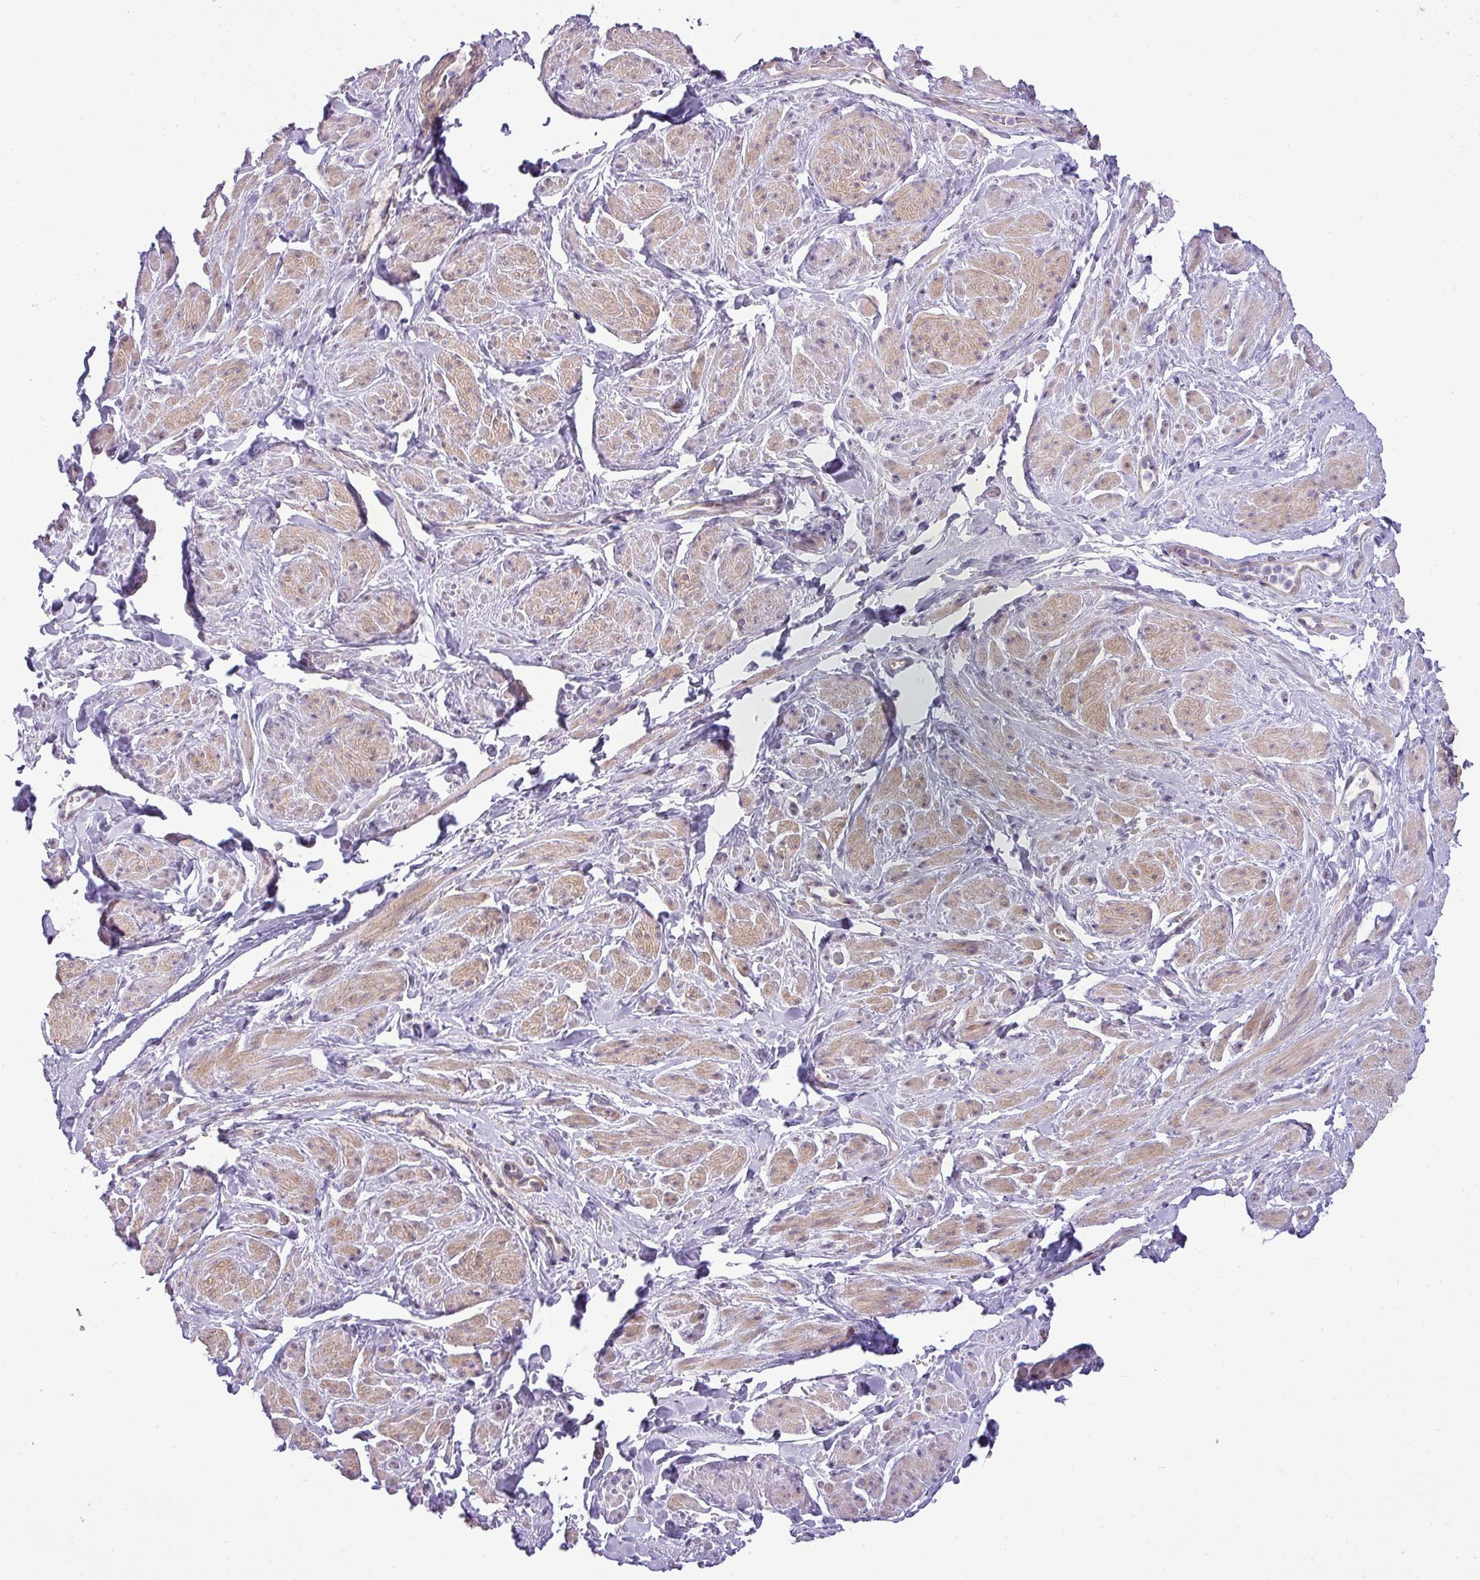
{"staining": {"intensity": "weak", "quantity": "25%-75%", "location": "cytoplasmic/membranous"}, "tissue": "smooth muscle", "cell_type": "Smooth muscle cells", "image_type": "normal", "snomed": [{"axis": "morphology", "description": "Normal tissue, NOS"}, {"axis": "topography", "description": "Smooth muscle"}, {"axis": "topography", "description": "Peripheral nerve tissue"}], "caption": "Smooth muscle stained with DAB (3,3'-diaminobenzidine) IHC exhibits low levels of weak cytoplasmic/membranous positivity in approximately 25%-75% of smooth muscle cells.", "gene": "MAK16", "patient": {"sex": "male", "age": 69}}